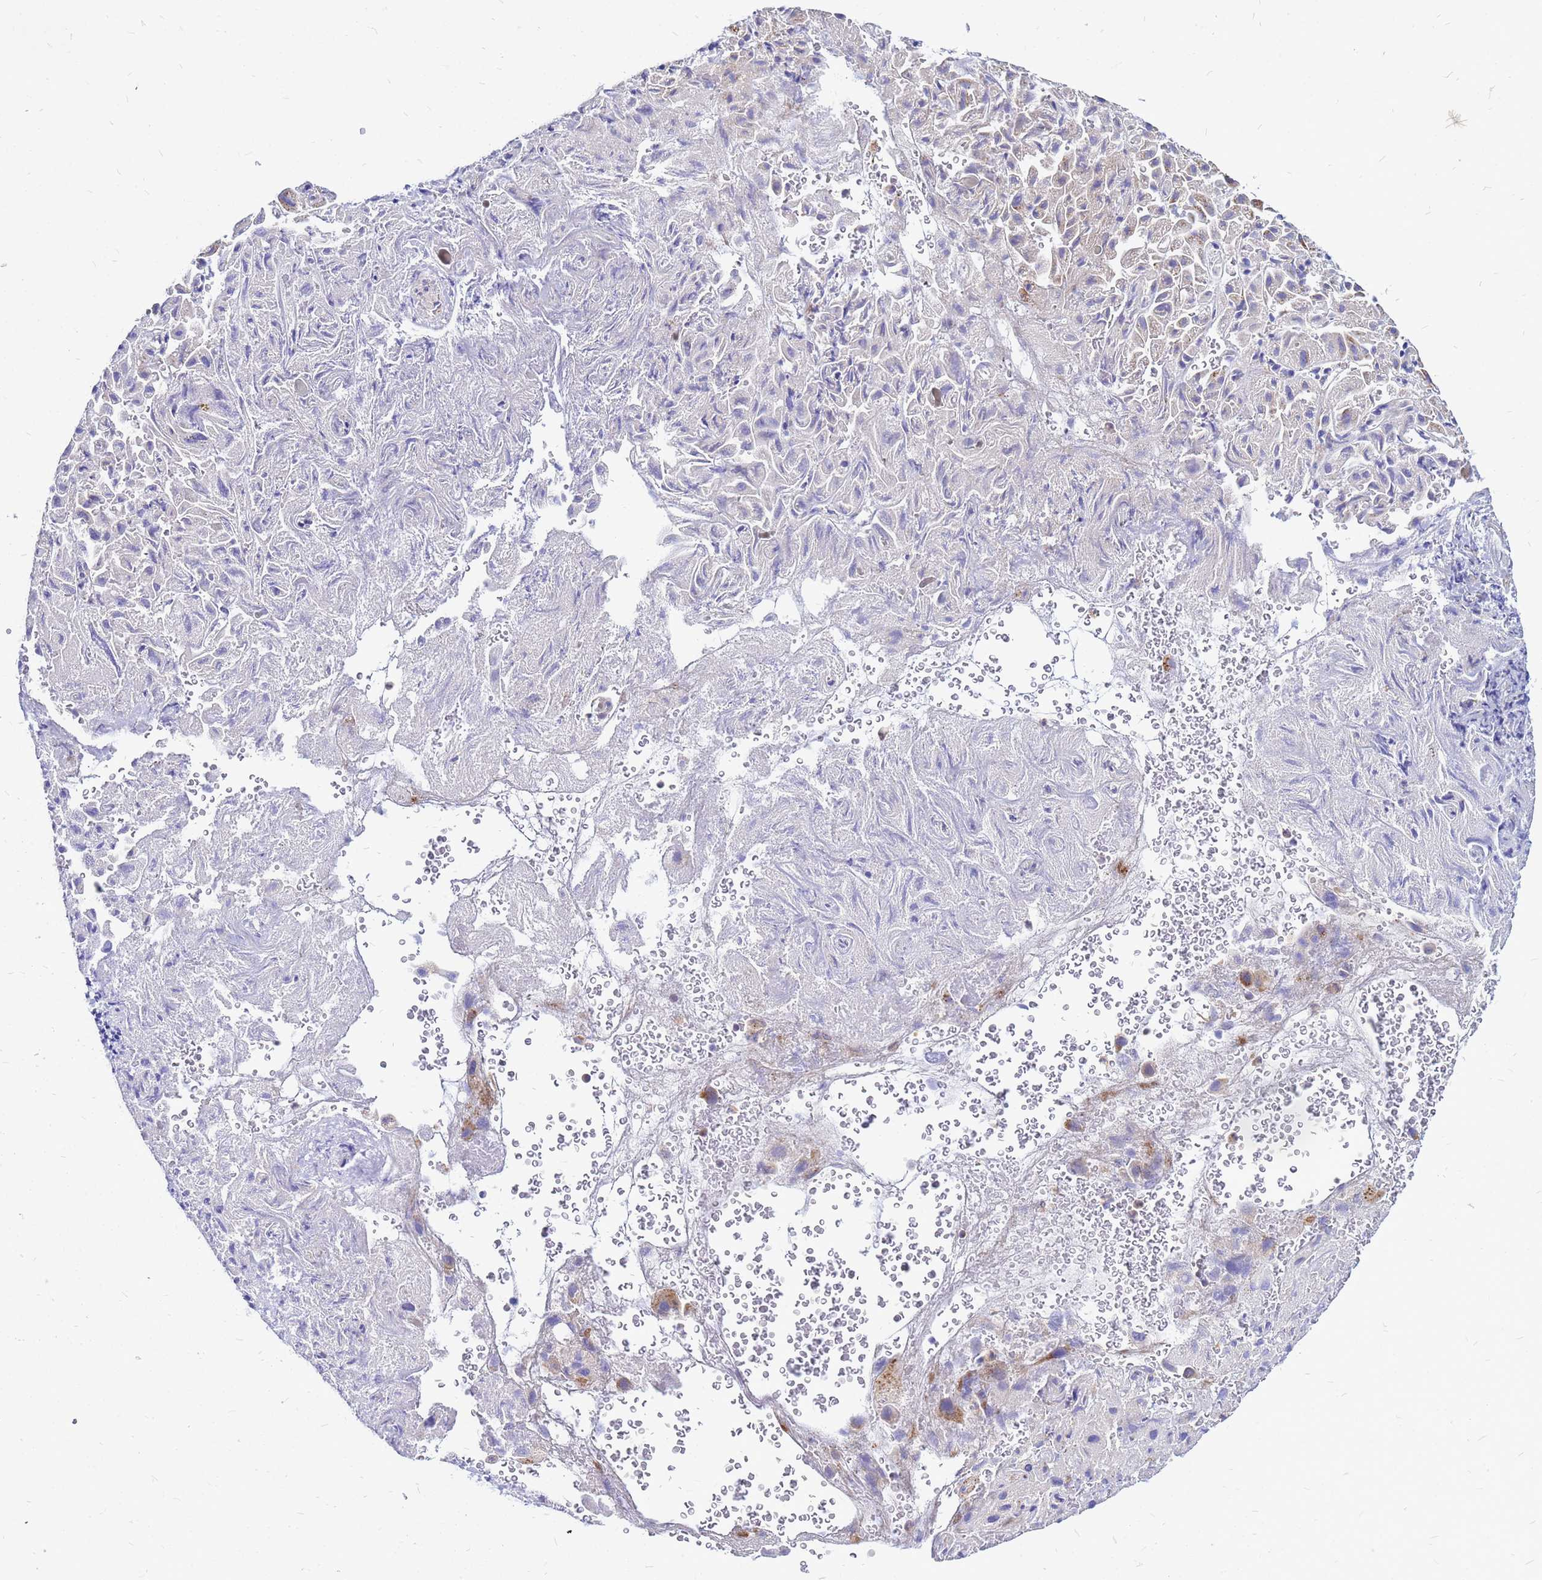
{"staining": {"intensity": "weak", "quantity": "<25%", "location": "cytoplasmic/membranous"}, "tissue": "liver cancer", "cell_type": "Tumor cells", "image_type": "cancer", "snomed": [{"axis": "morphology", "description": "Cholangiocarcinoma"}, {"axis": "topography", "description": "Liver"}], "caption": "The IHC histopathology image has no significant expression in tumor cells of cholangiocarcinoma (liver) tissue.", "gene": "FHIP1A", "patient": {"sex": "female", "age": 52}}